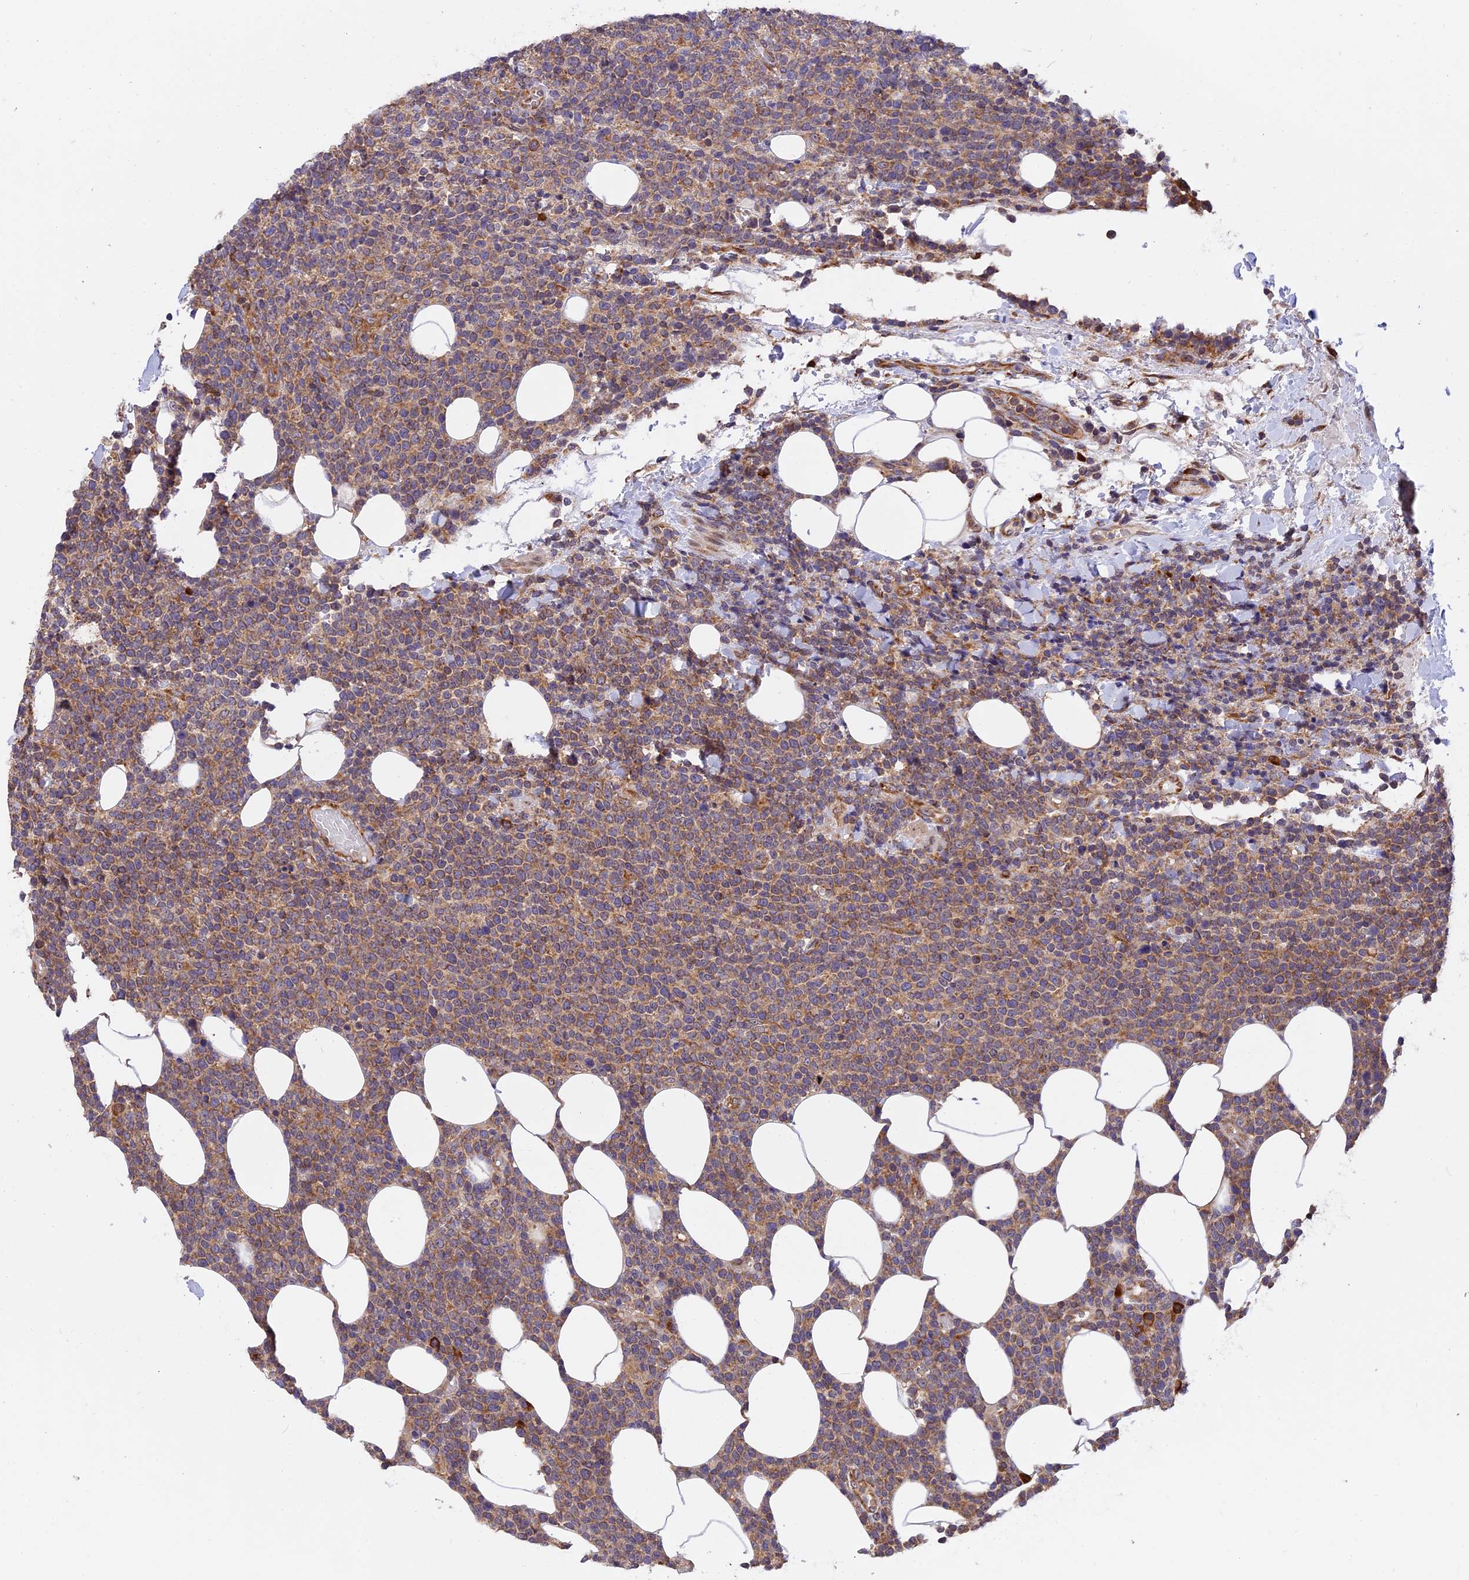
{"staining": {"intensity": "moderate", "quantity": ">75%", "location": "cytoplasmic/membranous"}, "tissue": "lymphoma", "cell_type": "Tumor cells", "image_type": "cancer", "snomed": [{"axis": "morphology", "description": "Malignant lymphoma, non-Hodgkin's type, High grade"}, {"axis": "topography", "description": "Lymph node"}], "caption": "High-grade malignant lymphoma, non-Hodgkin's type tissue displays moderate cytoplasmic/membranous expression in approximately >75% of tumor cells, visualized by immunohistochemistry. The staining is performed using DAB (3,3'-diaminobenzidine) brown chromogen to label protein expression. The nuclei are counter-stained blue using hematoxylin.", "gene": "GNPTAB", "patient": {"sex": "male", "age": 61}}